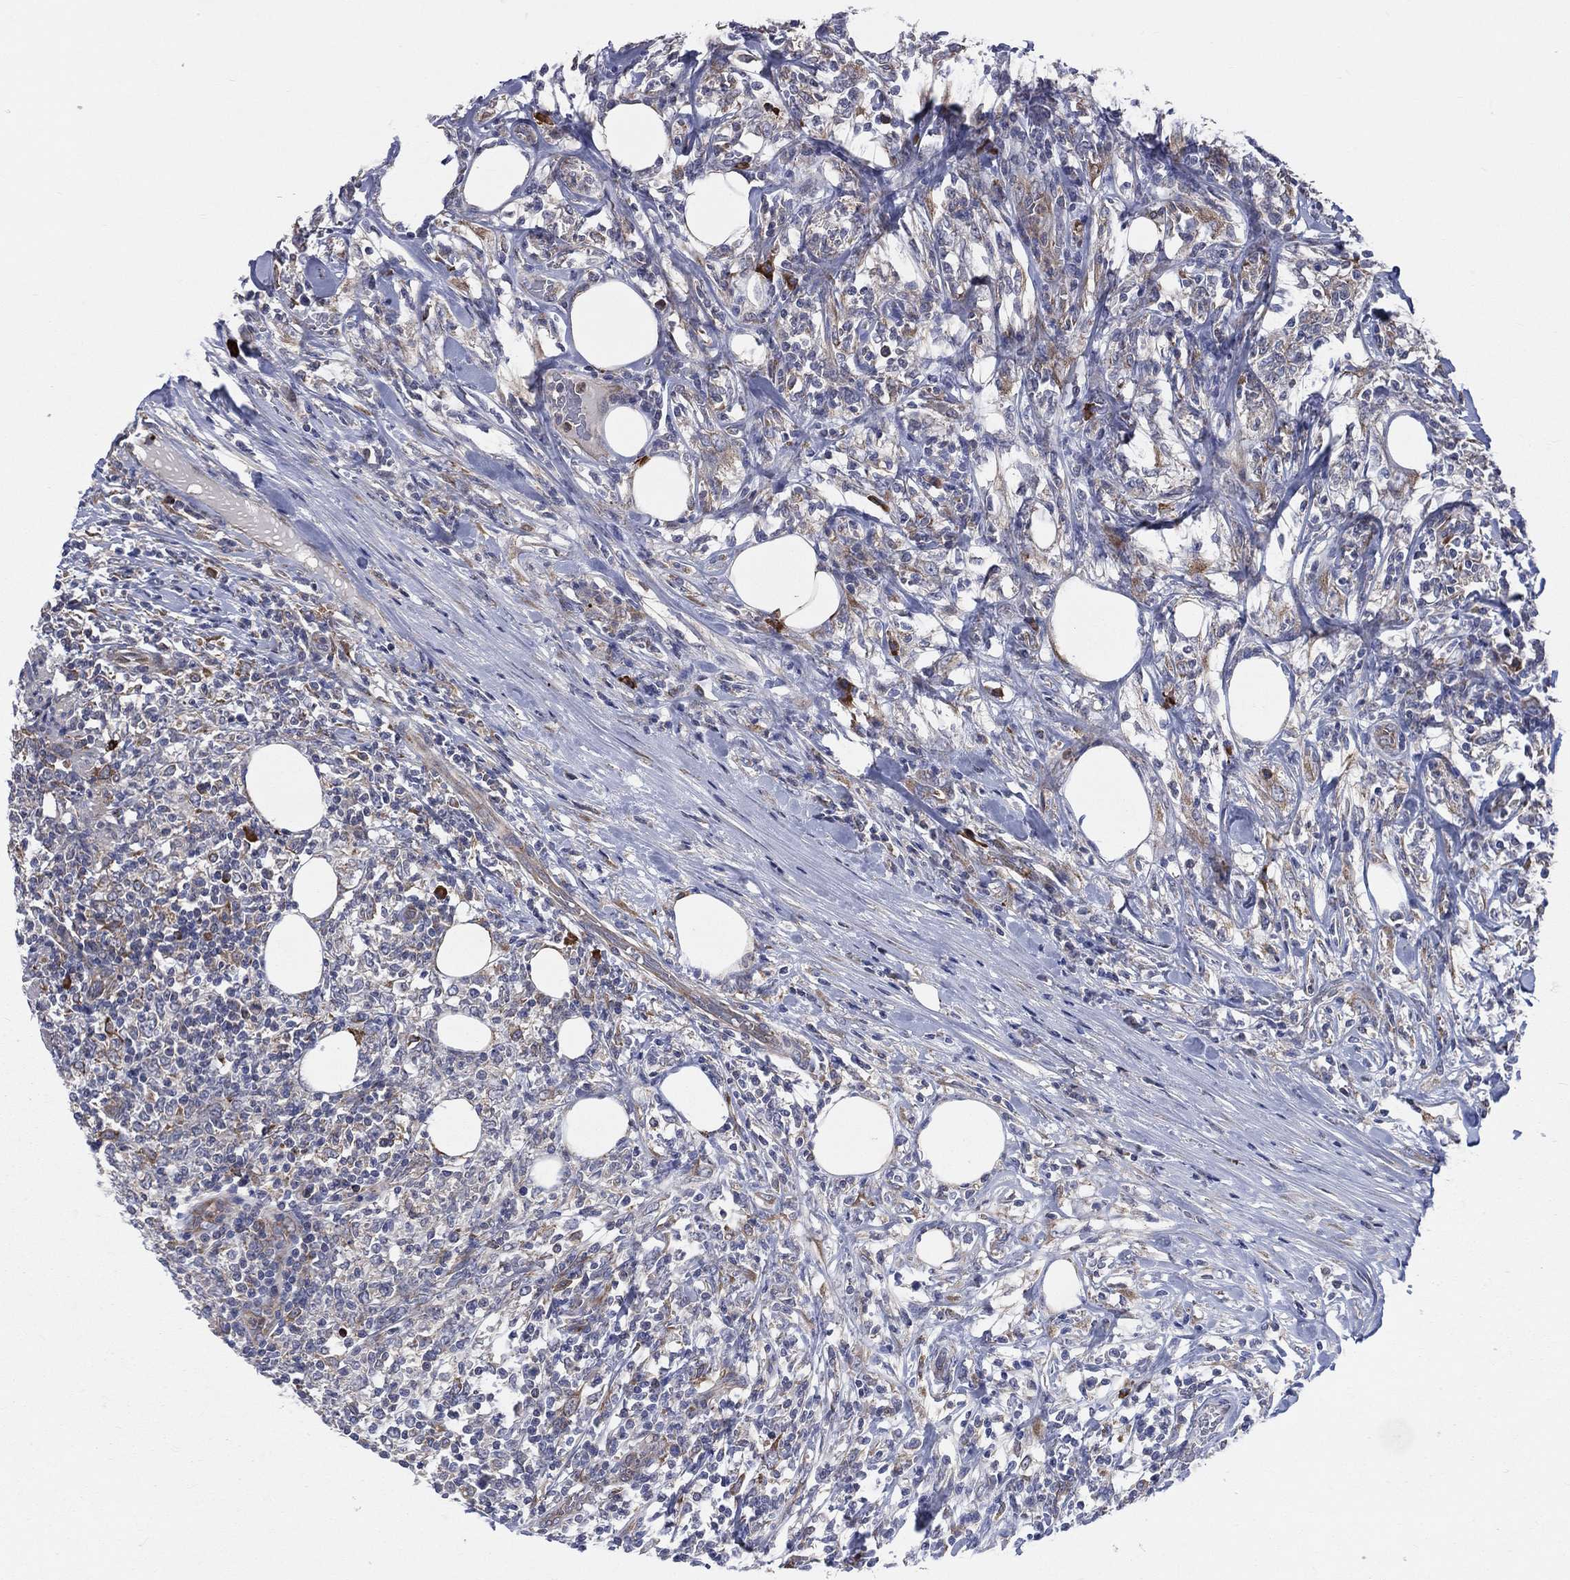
{"staining": {"intensity": "moderate", "quantity": "<25%", "location": "cytoplasmic/membranous"}, "tissue": "lymphoma", "cell_type": "Tumor cells", "image_type": "cancer", "snomed": [{"axis": "morphology", "description": "Malignant lymphoma, non-Hodgkin's type, High grade"}, {"axis": "topography", "description": "Lymph node"}], "caption": "This photomicrograph displays lymphoma stained with IHC to label a protein in brown. The cytoplasmic/membranous of tumor cells show moderate positivity for the protein. Nuclei are counter-stained blue.", "gene": "CCDC159", "patient": {"sex": "female", "age": 84}}